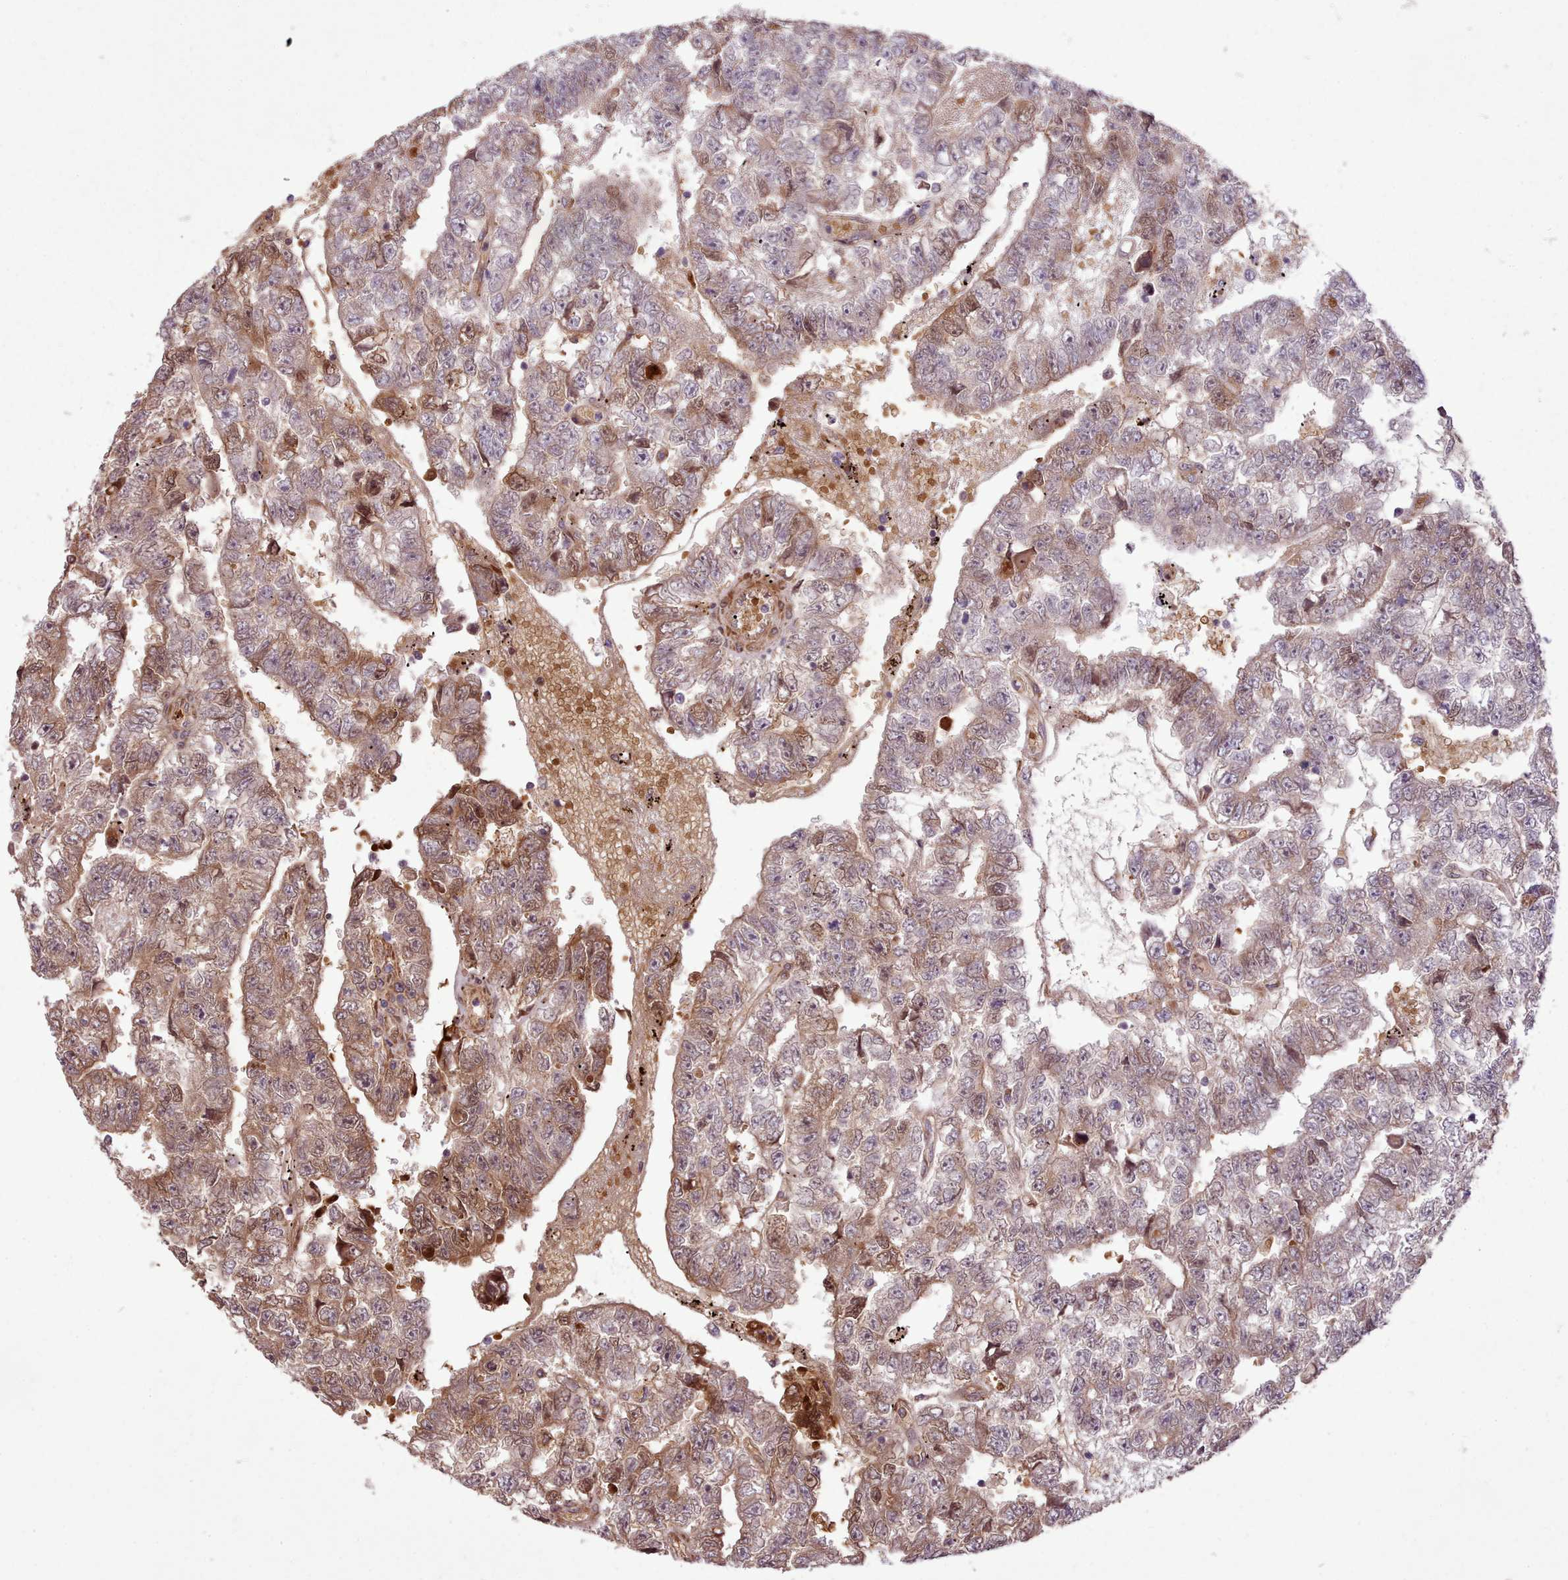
{"staining": {"intensity": "moderate", "quantity": "25%-75%", "location": "cytoplasmic/membranous,nuclear"}, "tissue": "testis cancer", "cell_type": "Tumor cells", "image_type": "cancer", "snomed": [{"axis": "morphology", "description": "Carcinoma, Embryonal, NOS"}, {"axis": "topography", "description": "Testis"}], "caption": "A micrograph of testis embryonal carcinoma stained for a protein exhibits moderate cytoplasmic/membranous and nuclear brown staining in tumor cells.", "gene": "CABP1", "patient": {"sex": "male", "age": 25}}